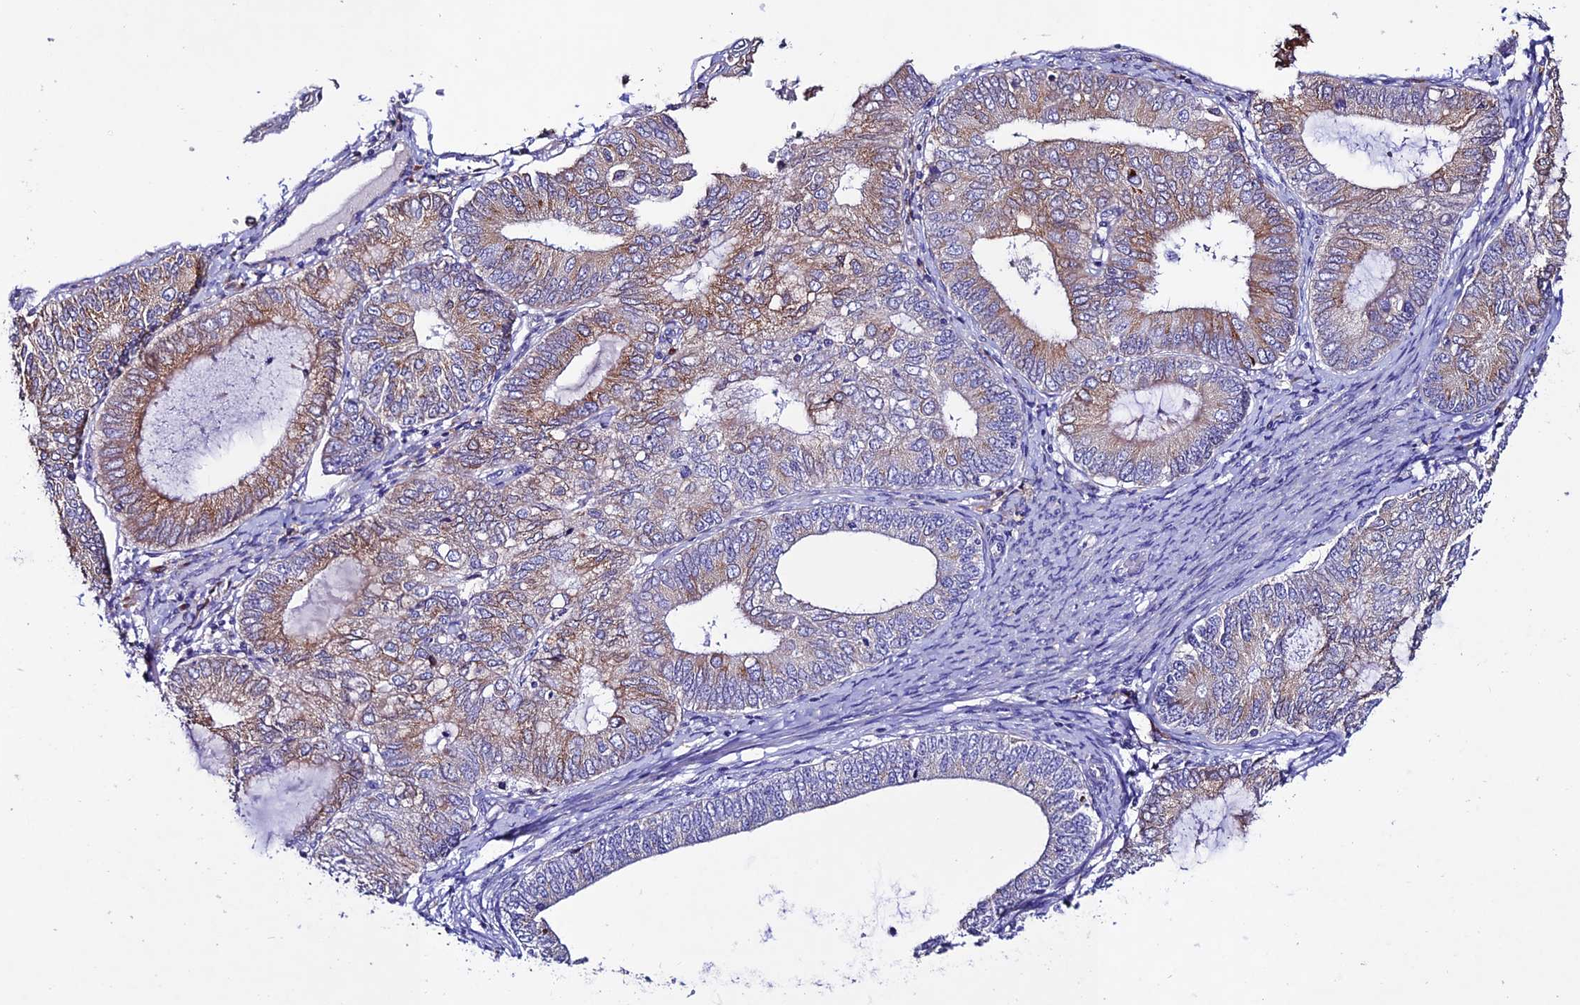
{"staining": {"intensity": "moderate", "quantity": "25%-75%", "location": "cytoplasmic/membranous"}, "tissue": "endometrial cancer", "cell_type": "Tumor cells", "image_type": "cancer", "snomed": [{"axis": "morphology", "description": "Adenocarcinoma, NOS"}, {"axis": "topography", "description": "Endometrium"}], "caption": "Moderate cytoplasmic/membranous positivity for a protein is identified in approximately 25%-75% of tumor cells of endometrial cancer using immunohistochemistry (IHC).", "gene": "OR51Q1", "patient": {"sex": "female", "age": 68}}